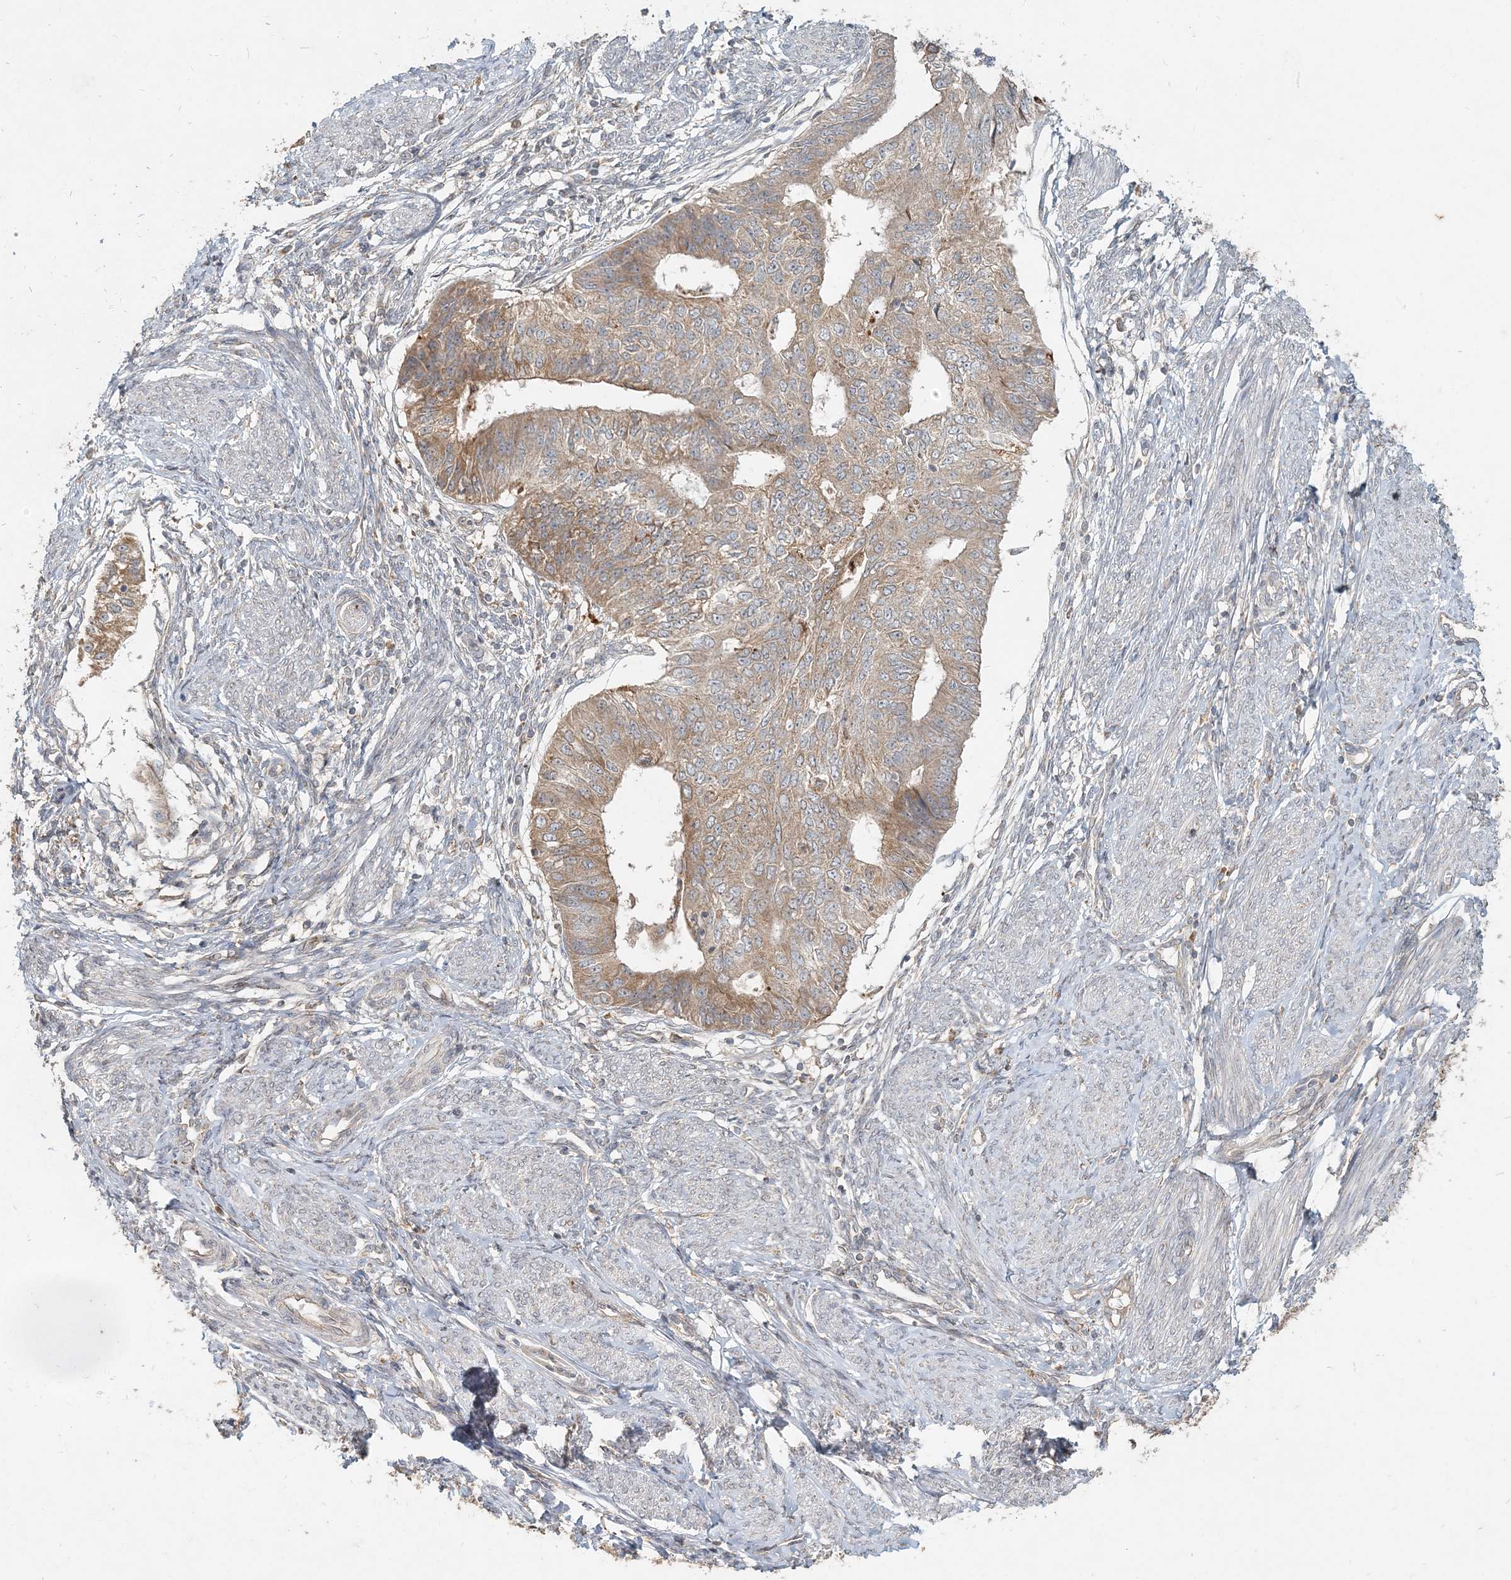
{"staining": {"intensity": "moderate", "quantity": ">75%", "location": "cytoplasmic/membranous"}, "tissue": "endometrial cancer", "cell_type": "Tumor cells", "image_type": "cancer", "snomed": [{"axis": "morphology", "description": "Adenocarcinoma, NOS"}, {"axis": "topography", "description": "Endometrium"}], "caption": "Endometrial adenocarcinoma stained with a protein marker shows moderate staining in tumor cells.", "gene": "RAB14", "patient": {"sex": "female", "age": 32}}